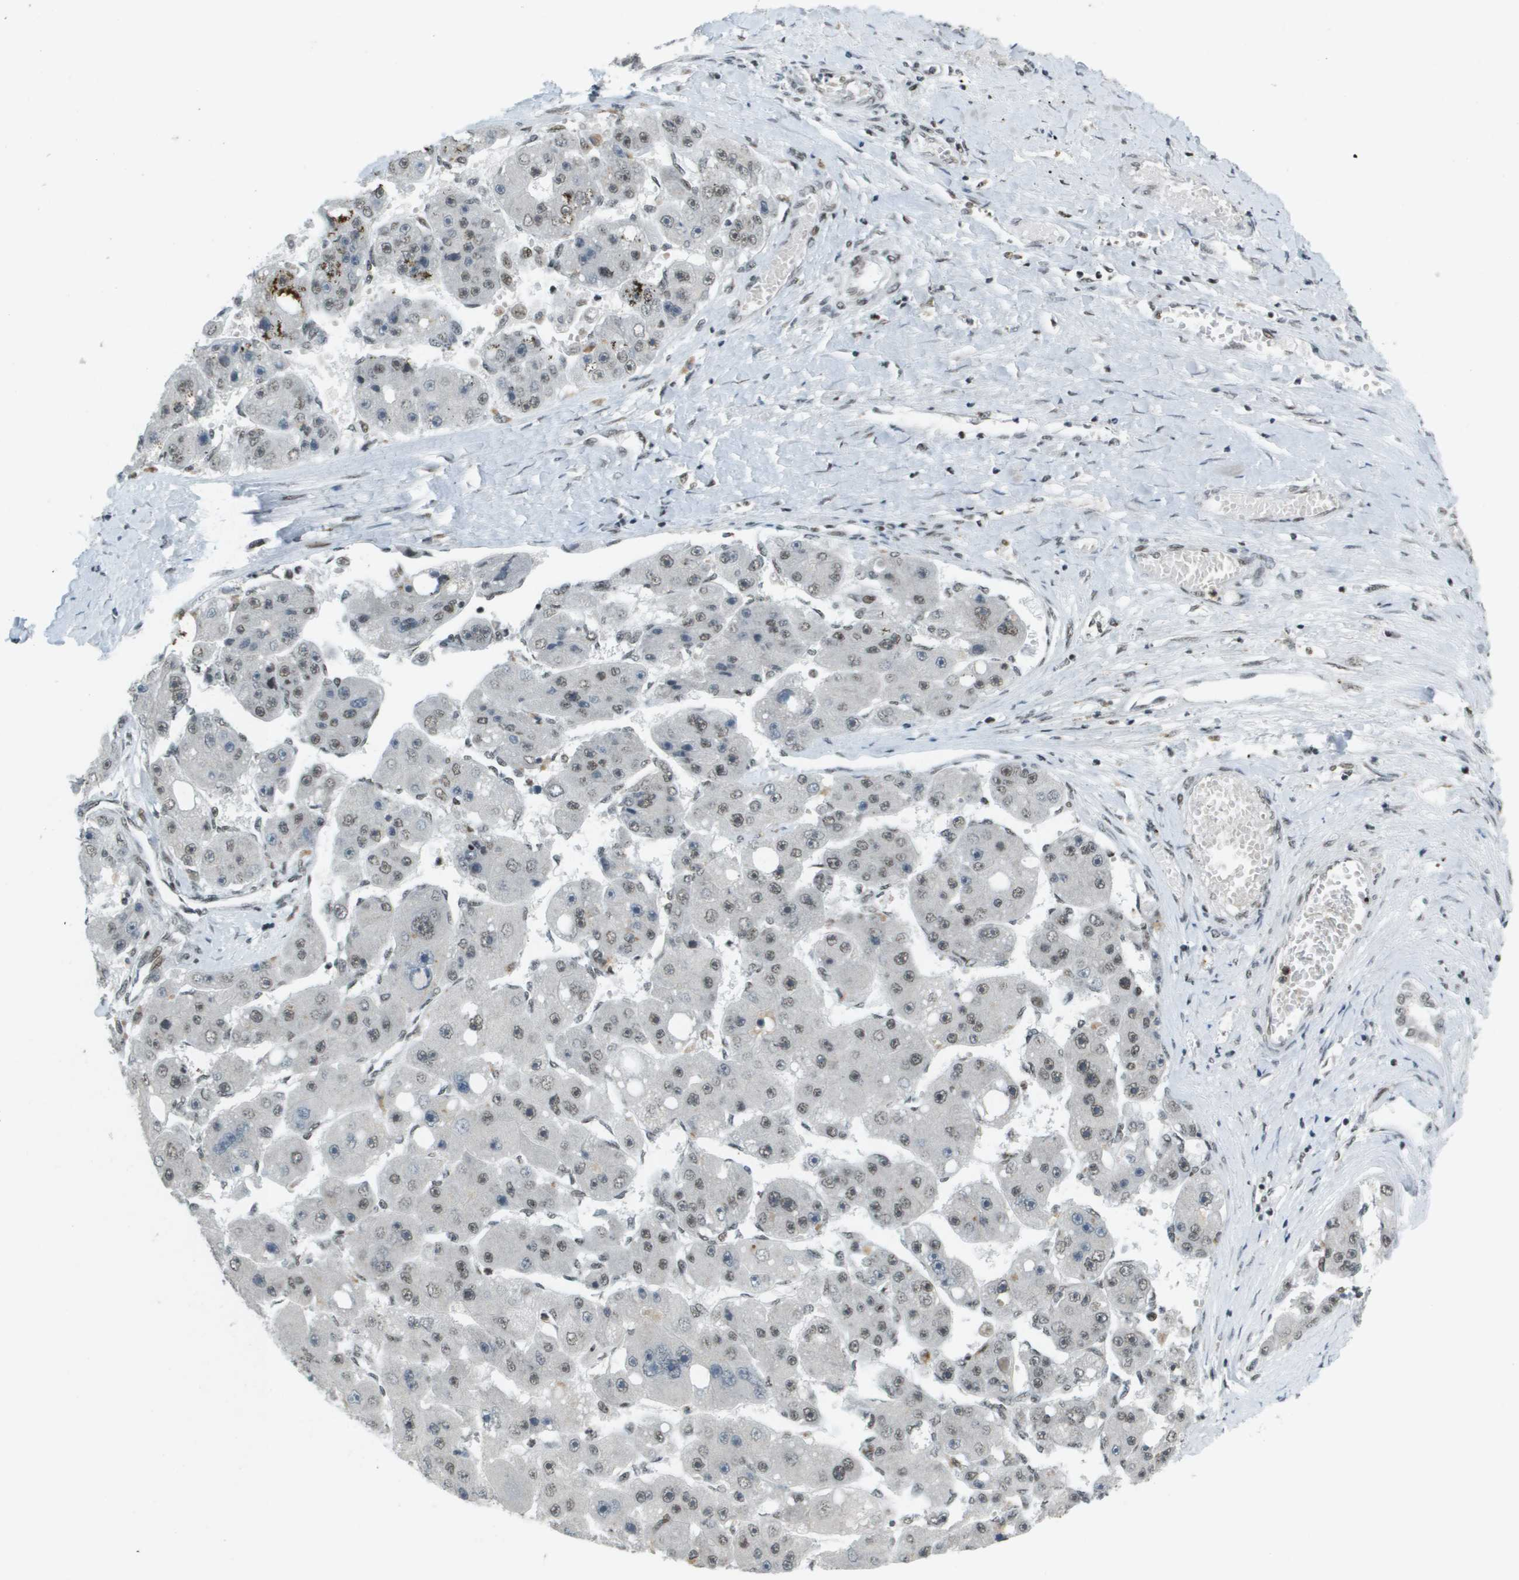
{"staining": {"intensity": "weak", "quantity": "25%-75%", "location": "nuclear"}, "tissue": "liver cancer", "cell_type": "Tumor cells", "image_type": "cancer", "snomed": [{"axis": "morphology", "description": "Carcinoma, Hepatocellular, NOS"}, {"axis": "topography", "description": "Liver"}], "caption": "Liver cancer (hepatocellular carcinoma) stained with DAB immunohistochemistry (IHC) displays low levels of weak nuclear expression in approximately 25%-75% of tumor cells.", "gene": "IRF7", "patient": {"sex": "female", "age": 61}}